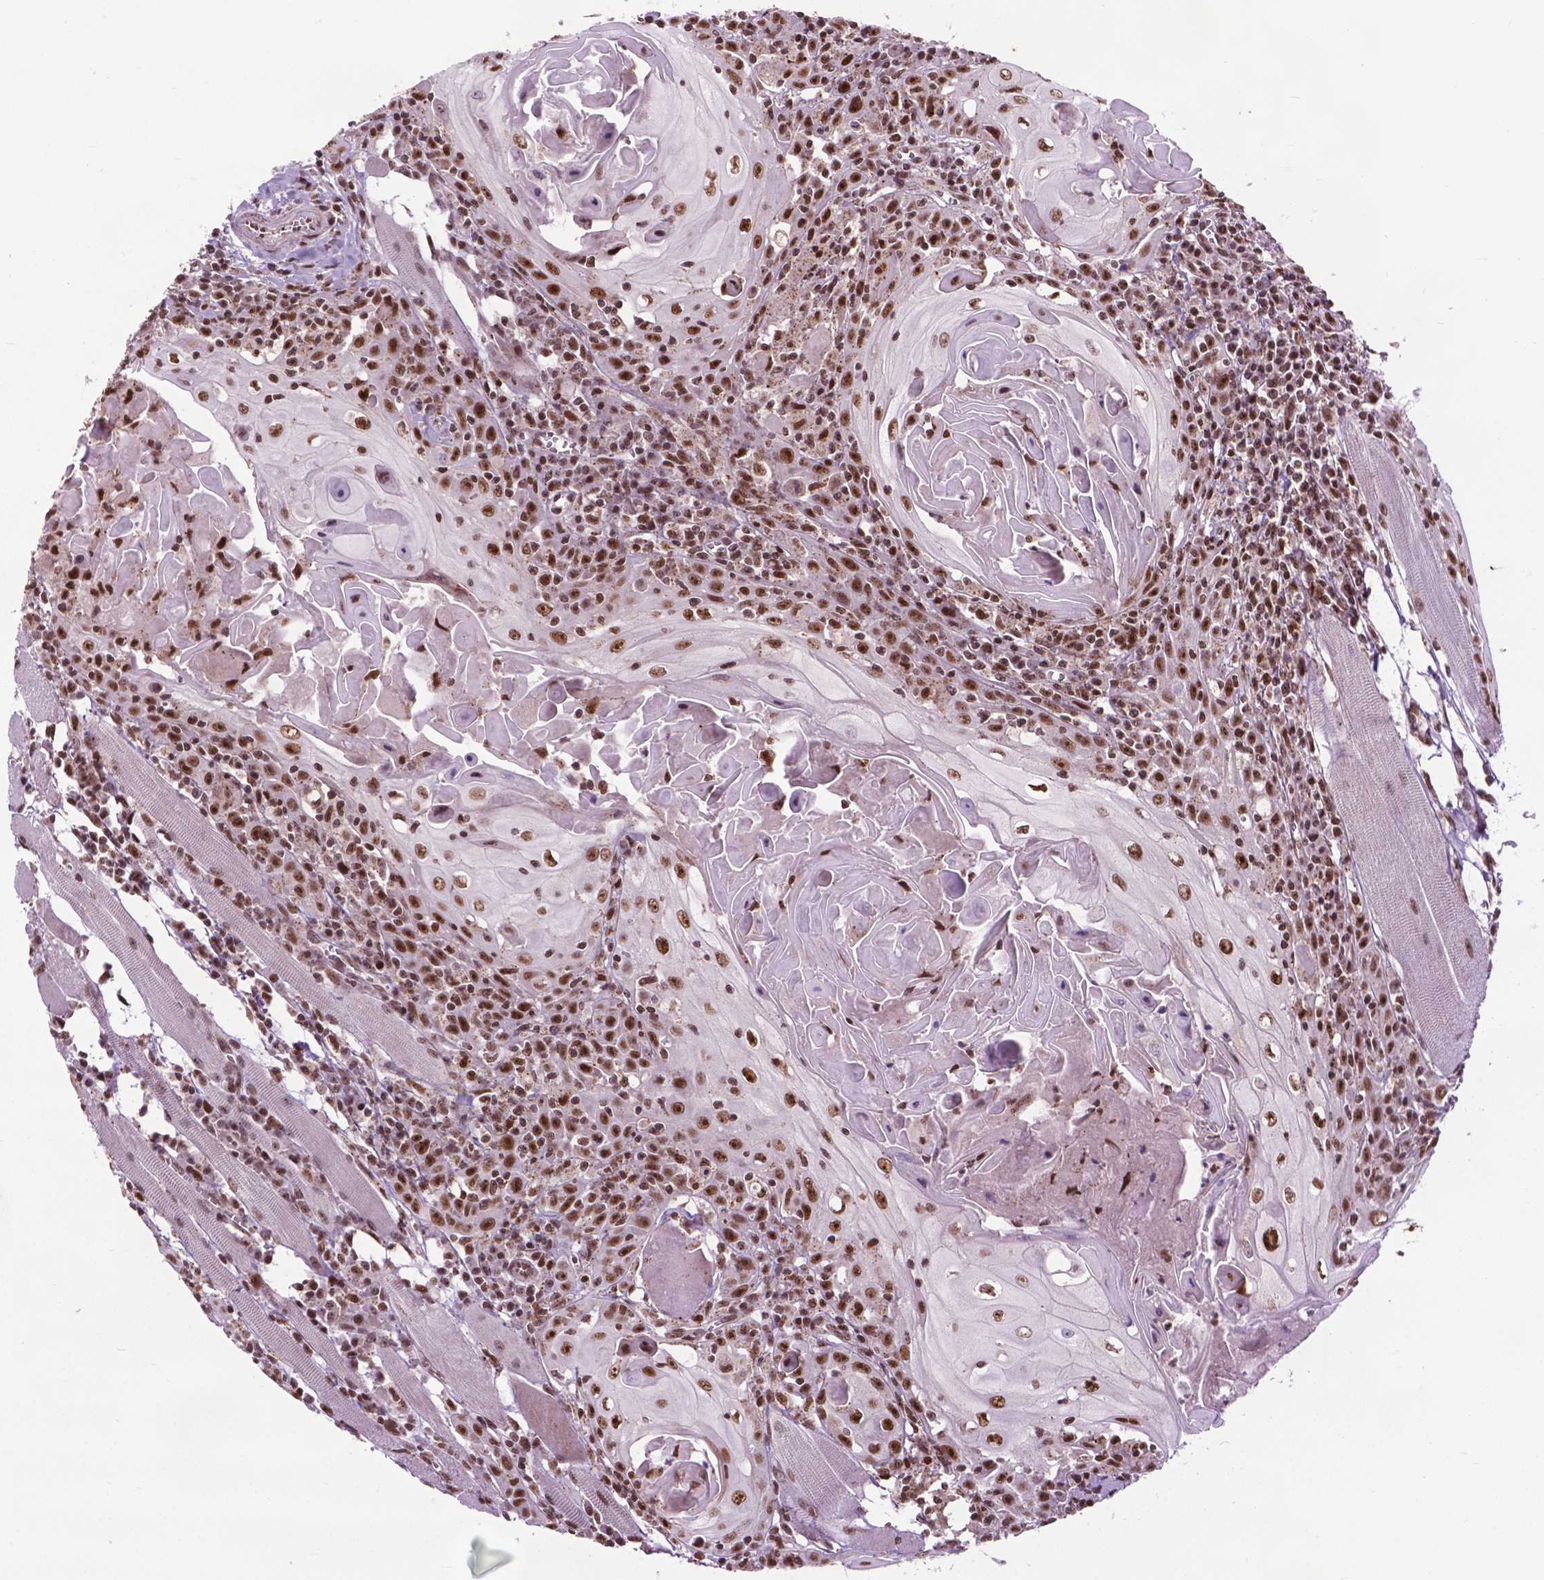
{"staining": {"intensity": "strong", "quantity": ">75%", "location": "nuclear"}, "tissue": "head and neck cancer", "cell_type": "Tumor cells", "image_type": "cancer", "snomed": [{"axis": "morphology", "description": "Squamous cell carcinoma, NOS"}, {"axis": "topography", "description": "Head-Neck"}], "caption": "DAB (3,3'-diaminobenzidine) immunohistochemical staining of head and neck cancer (squamous cell carcinoma) demonstrates strong nuclear protein positivity in about >75% of tumor cells.", "gene": "EAF1", "patient": {"sex": "male", "age": 52}}